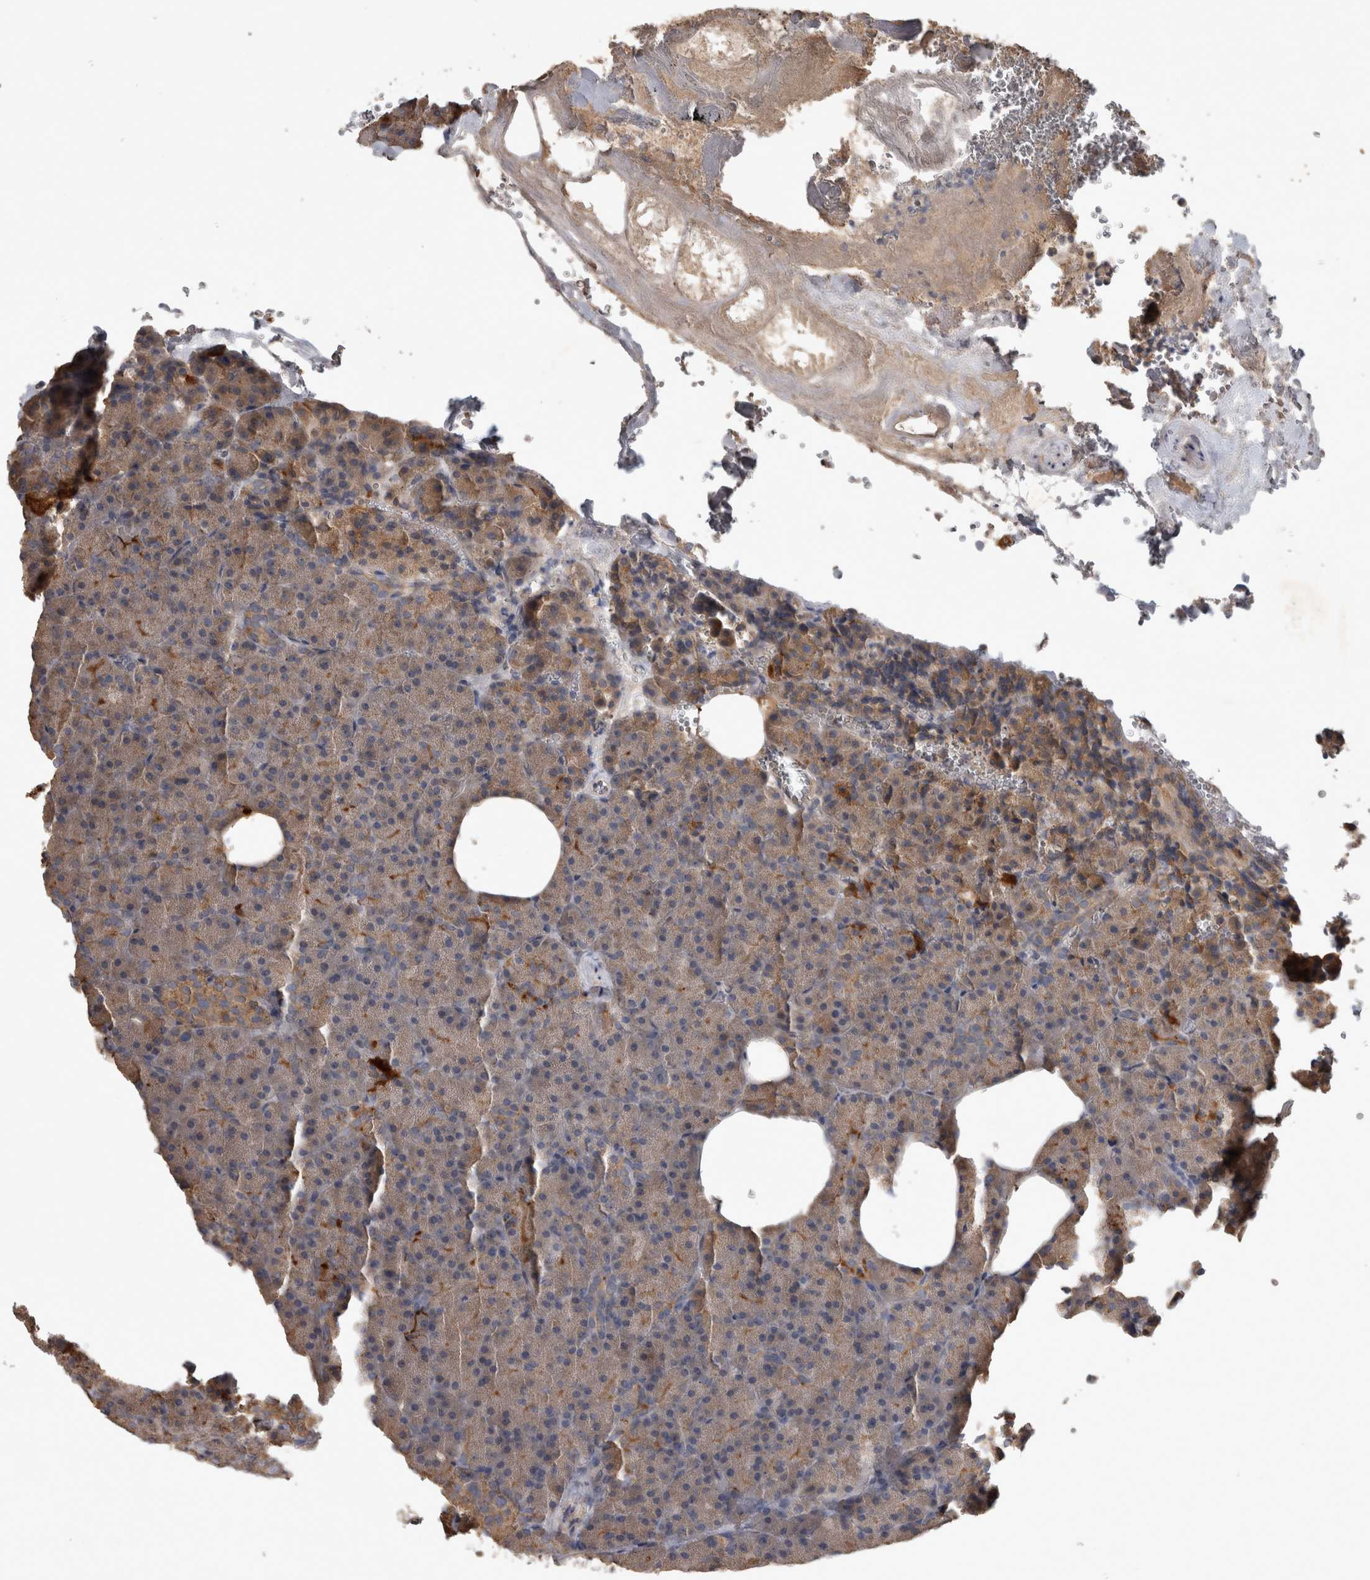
{"staining": {"intensity": "strong", "quantity": "<25%", "location": "cytoplasmic/membranous"}, "tissue": "pancreas", "cell_type": "Exocrine glandular cells", "image_type": "normal", "snomed": [{"axis": "morphology", "description": "Normal tissue, NOS"}, {"axis": "morphology", "description": "Carcinoid, malignant, NOS"}, {"axis": "topography", "description": "Pancreas"}], "caption": "Pancreas stained with IHC shows strong cytoplasmic/membranous staining in approximately <25% of exocrine glandular cells.", "gene": "TRMT61B", "patient": {"sex": "female", "age": 35}}